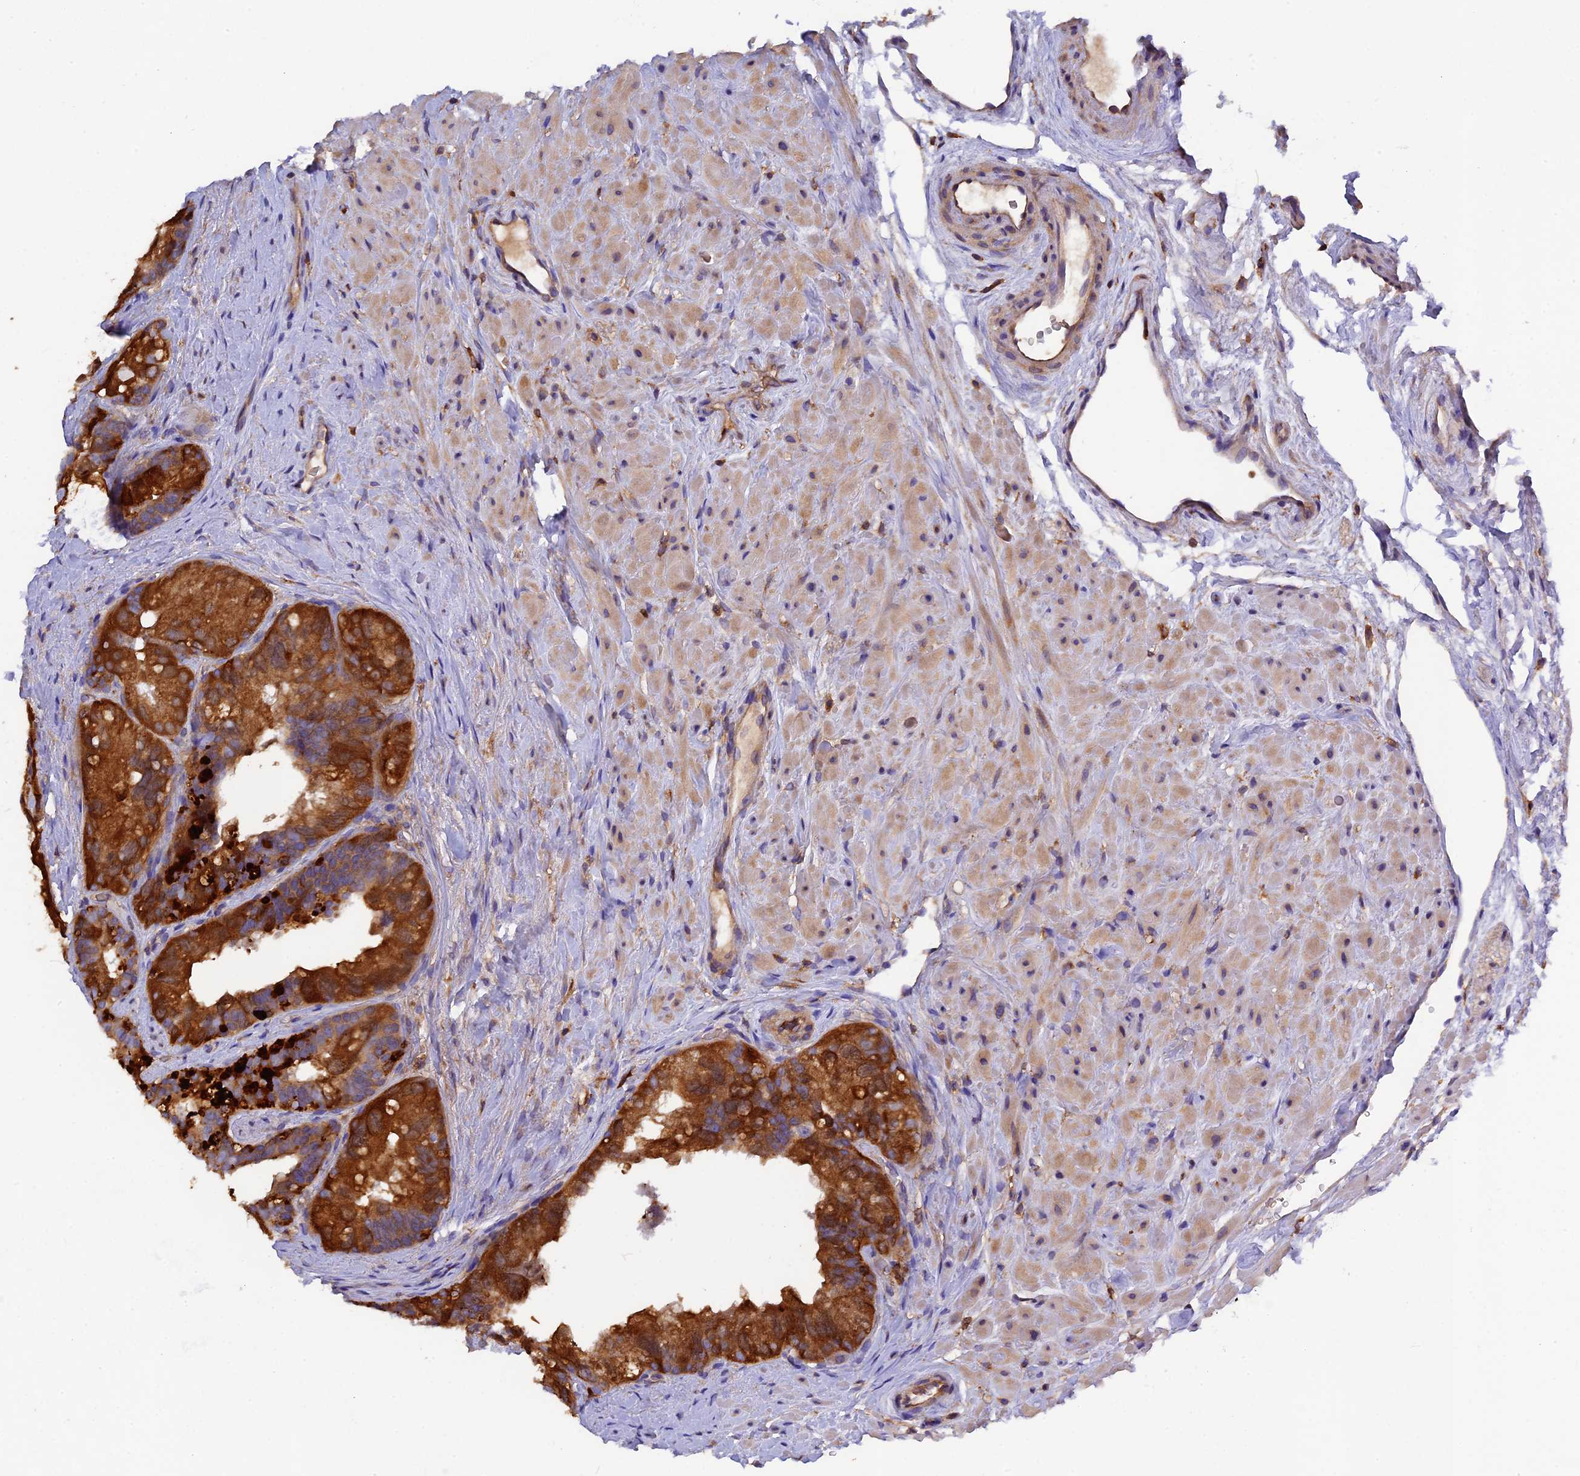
{"staining": {"intensity": "strong", "quantity": ">75%", "location": "cytoplasmic/membranous"}, "tissue": "prostate cancer", "cell_type": "Tumor cells", "image_type": "cancer", "snomed": [{"axis": "morphology", "description": "Normal tissue, NOS"}, {"axis": "morphology", "description": "Adenocarcinoma, Low grade"}, {"axis": "topography", "description": "Prostate"}], "caption": "The photomicrograph shows immunohistochemical staining of low-grade adenocarcinoma (prostate). There is strong cytoplasmic/membranous positivity is present in approximately >75% of tumor cells.", "gene": "MYO9B", "patient": {"sex": "male", "age": 72}}